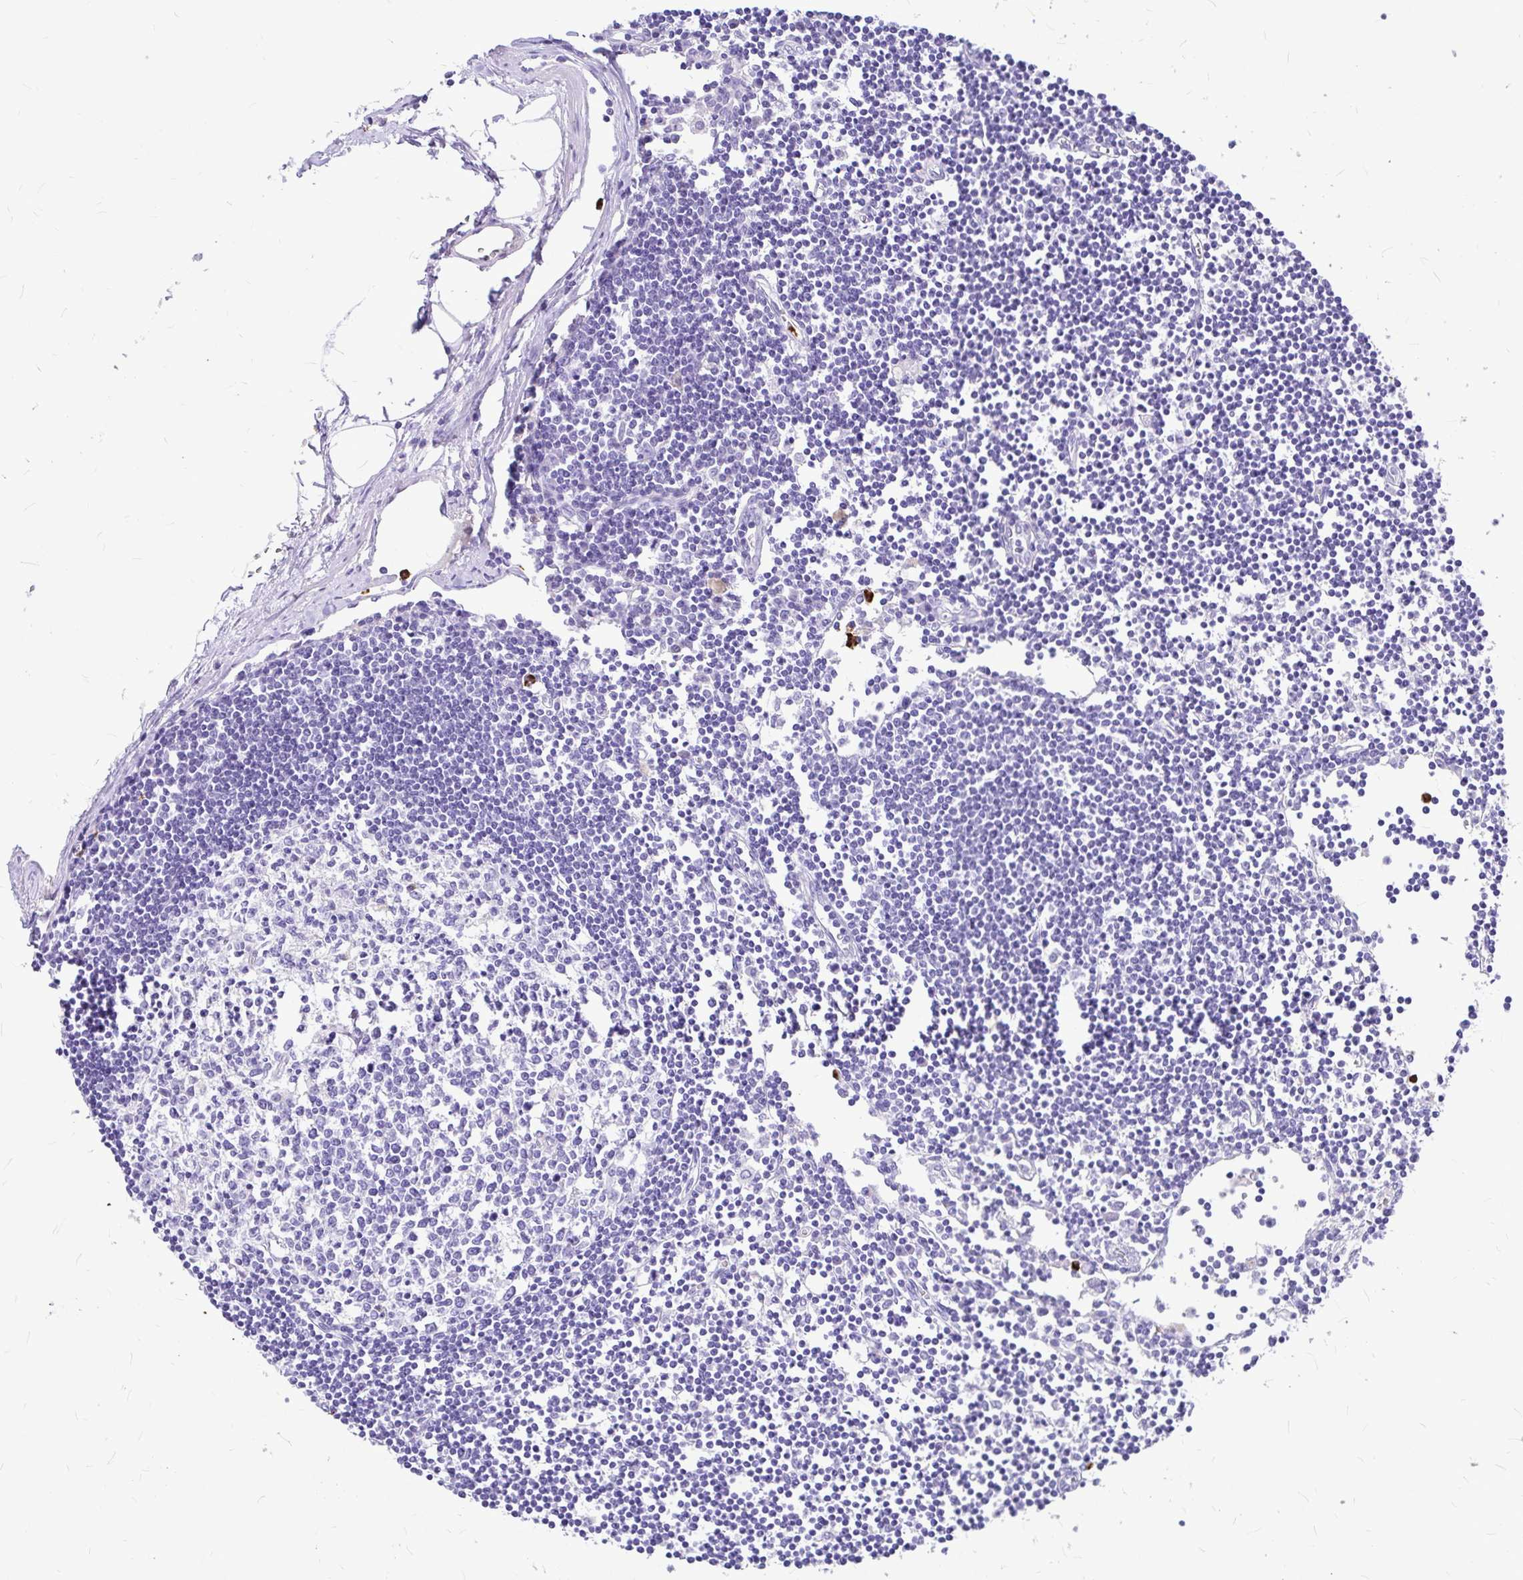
{"staining": {"intensity": "negative", "quantity": "none", "location": "none"}, "tissue": "lymph node", "cell_type": "Germinal center cells", "image_type": "normal", "snomed": [{"axis": "morphology", "description": "Normal tissue, NOS"}, {"axis": "topography", "description": "Lymph node"}], "caption": "Germinal center cells are negative for protein expression in normal human lymph node.", "gene": "CLEC1B", "patient": {"sex": "female", "age": 65}}